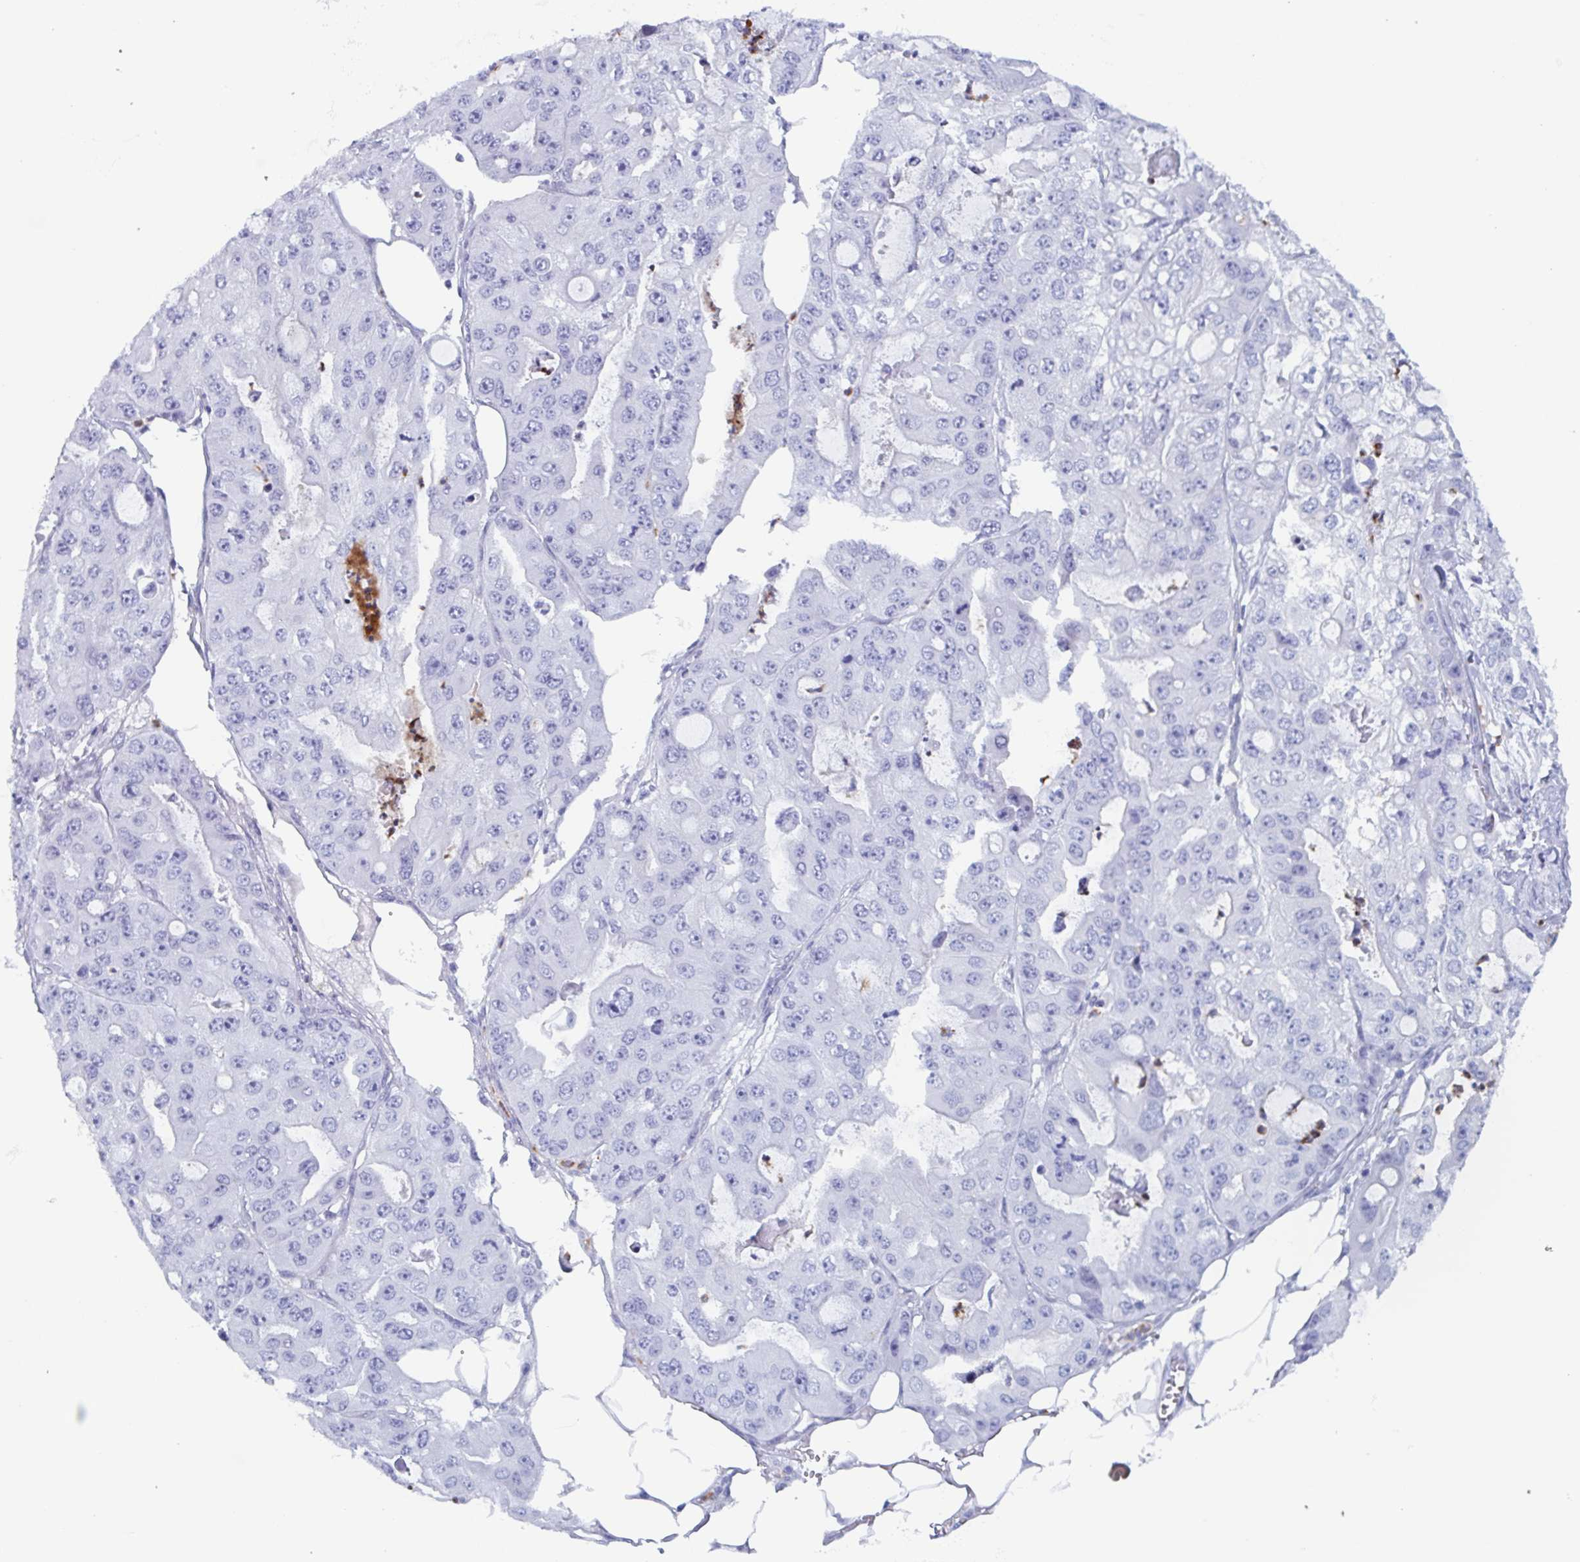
{"staining": {"intensity": "negative", "quantity": "none", "location": "none"}, "tissue": "ovarian cancer", "cell_type": "Tumor cells", "image_type": "cancer", "snomed": [{"axis": "morphology", "description": "Cystadenocarcinoma, serous, NOS"}, {"axis": "topography", "description": "Ovary"}], "caption": "High magnification brightfield microscopy of serous cystadenocarcinoma (ovarian) stained with DAB (3,3'-diaminobenzidine) (brown) and counterstained with hematoxylin (blue): tumor cells show no significant positivity. The staining was performed using DAB to visualize the protein expression in brown, while the nuclei were stained in blue with hematoxylin (Magnification: 20x).", "gene": "BPI", "patient": {"sex": "female", "age": 56}}